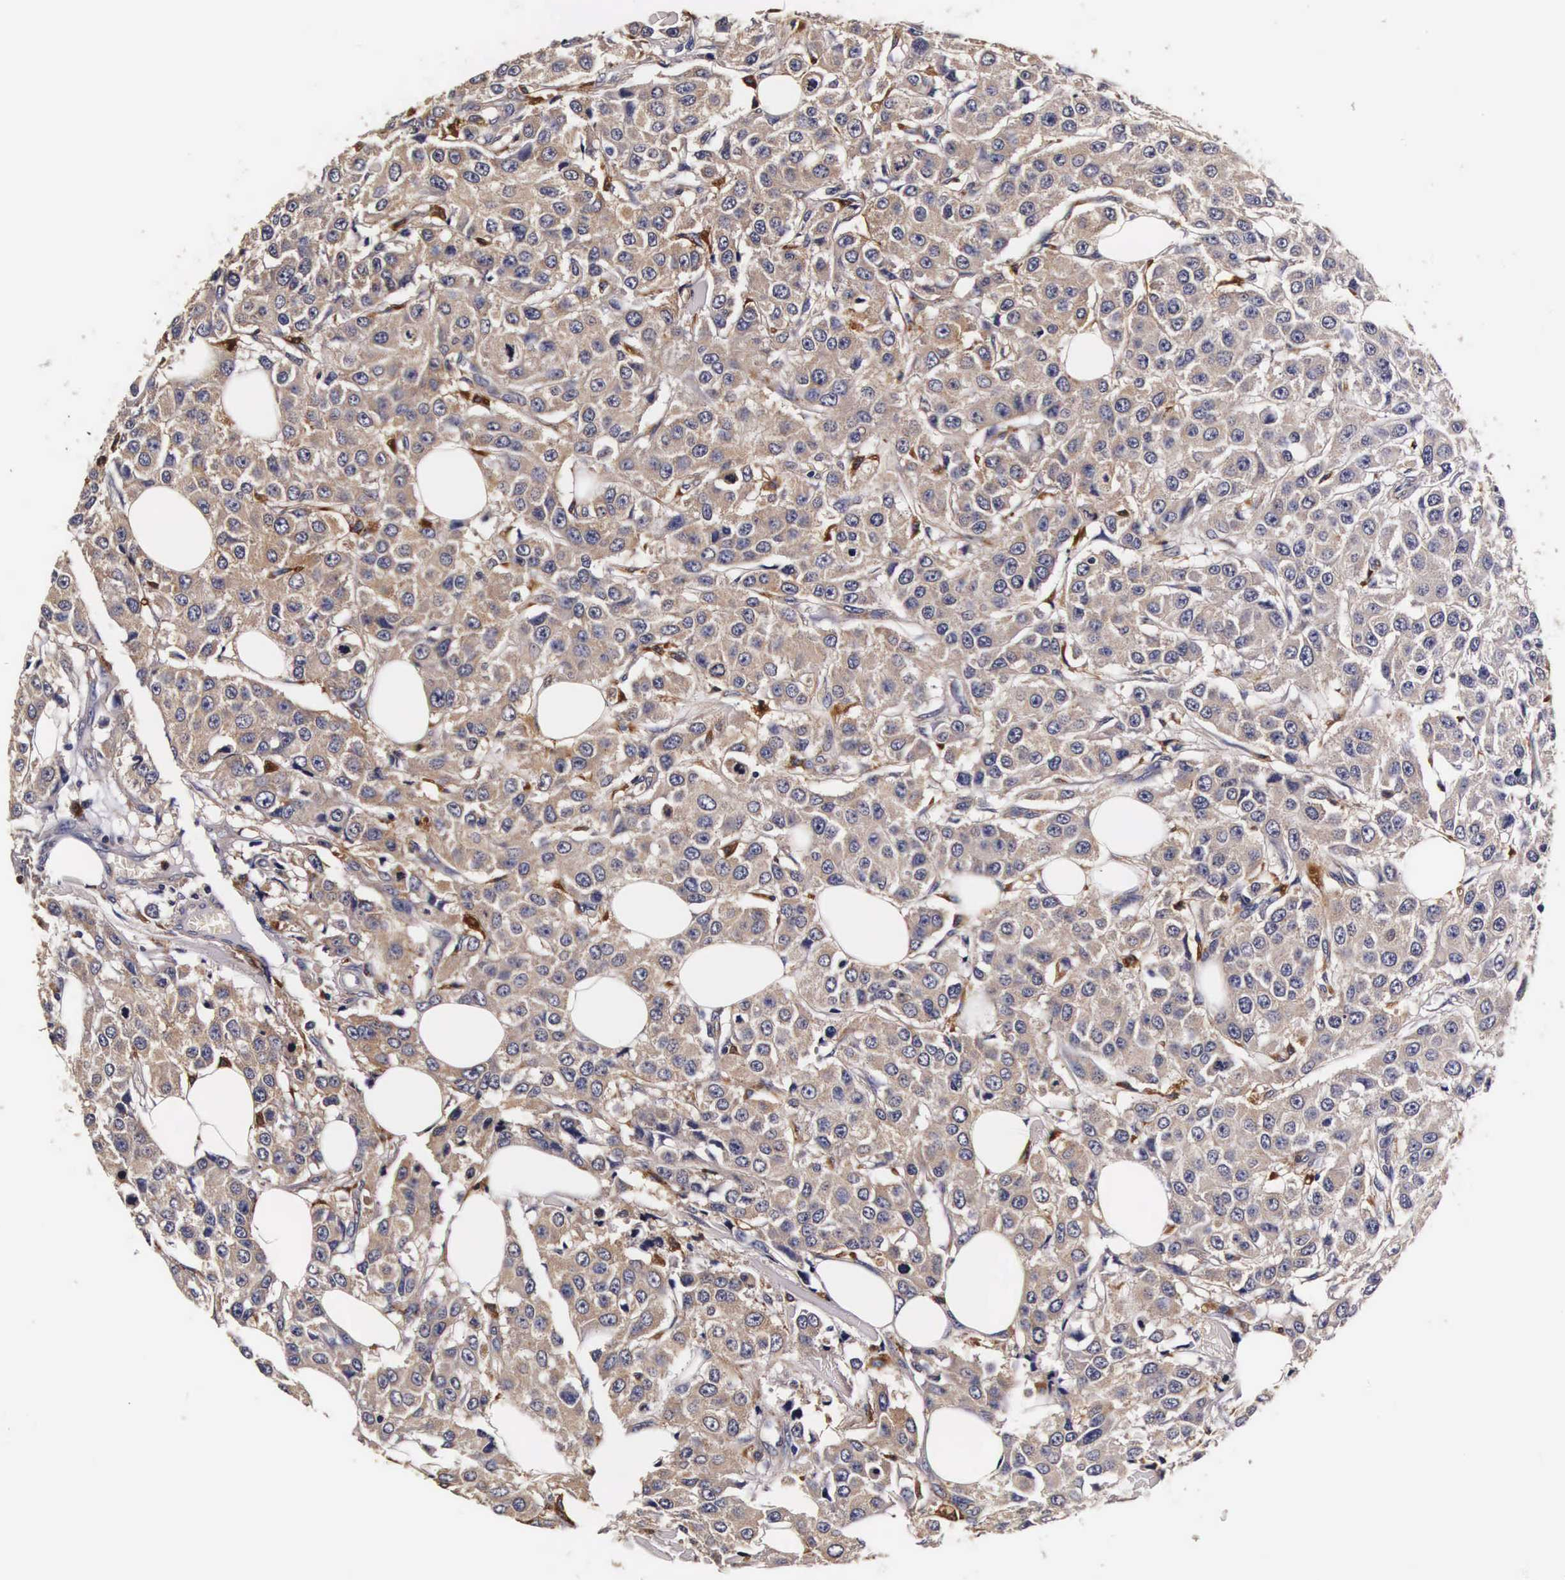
{"staining": {"intensity": "moderate", "quantity": ">75%", "location": "cytoplasmic/membranous"}, "tissue": "breast cancer", "cell_type": "Tumor cells", "image_type": "cancer", "snomed": [{"axis": "morphology", "description": "Duct carcinoma"}, {"axis": "topography", "description": "Breast"}], "caption": "This photomicrograph exhibits IHC staining of breast cancer (invasive ductal carcinoma), with medium moderate cytoplasmic/membranous staining in approximately >75% of tumor cells.", "gene": "CTSB", "patient": {"sex": "female", "age": 58}}